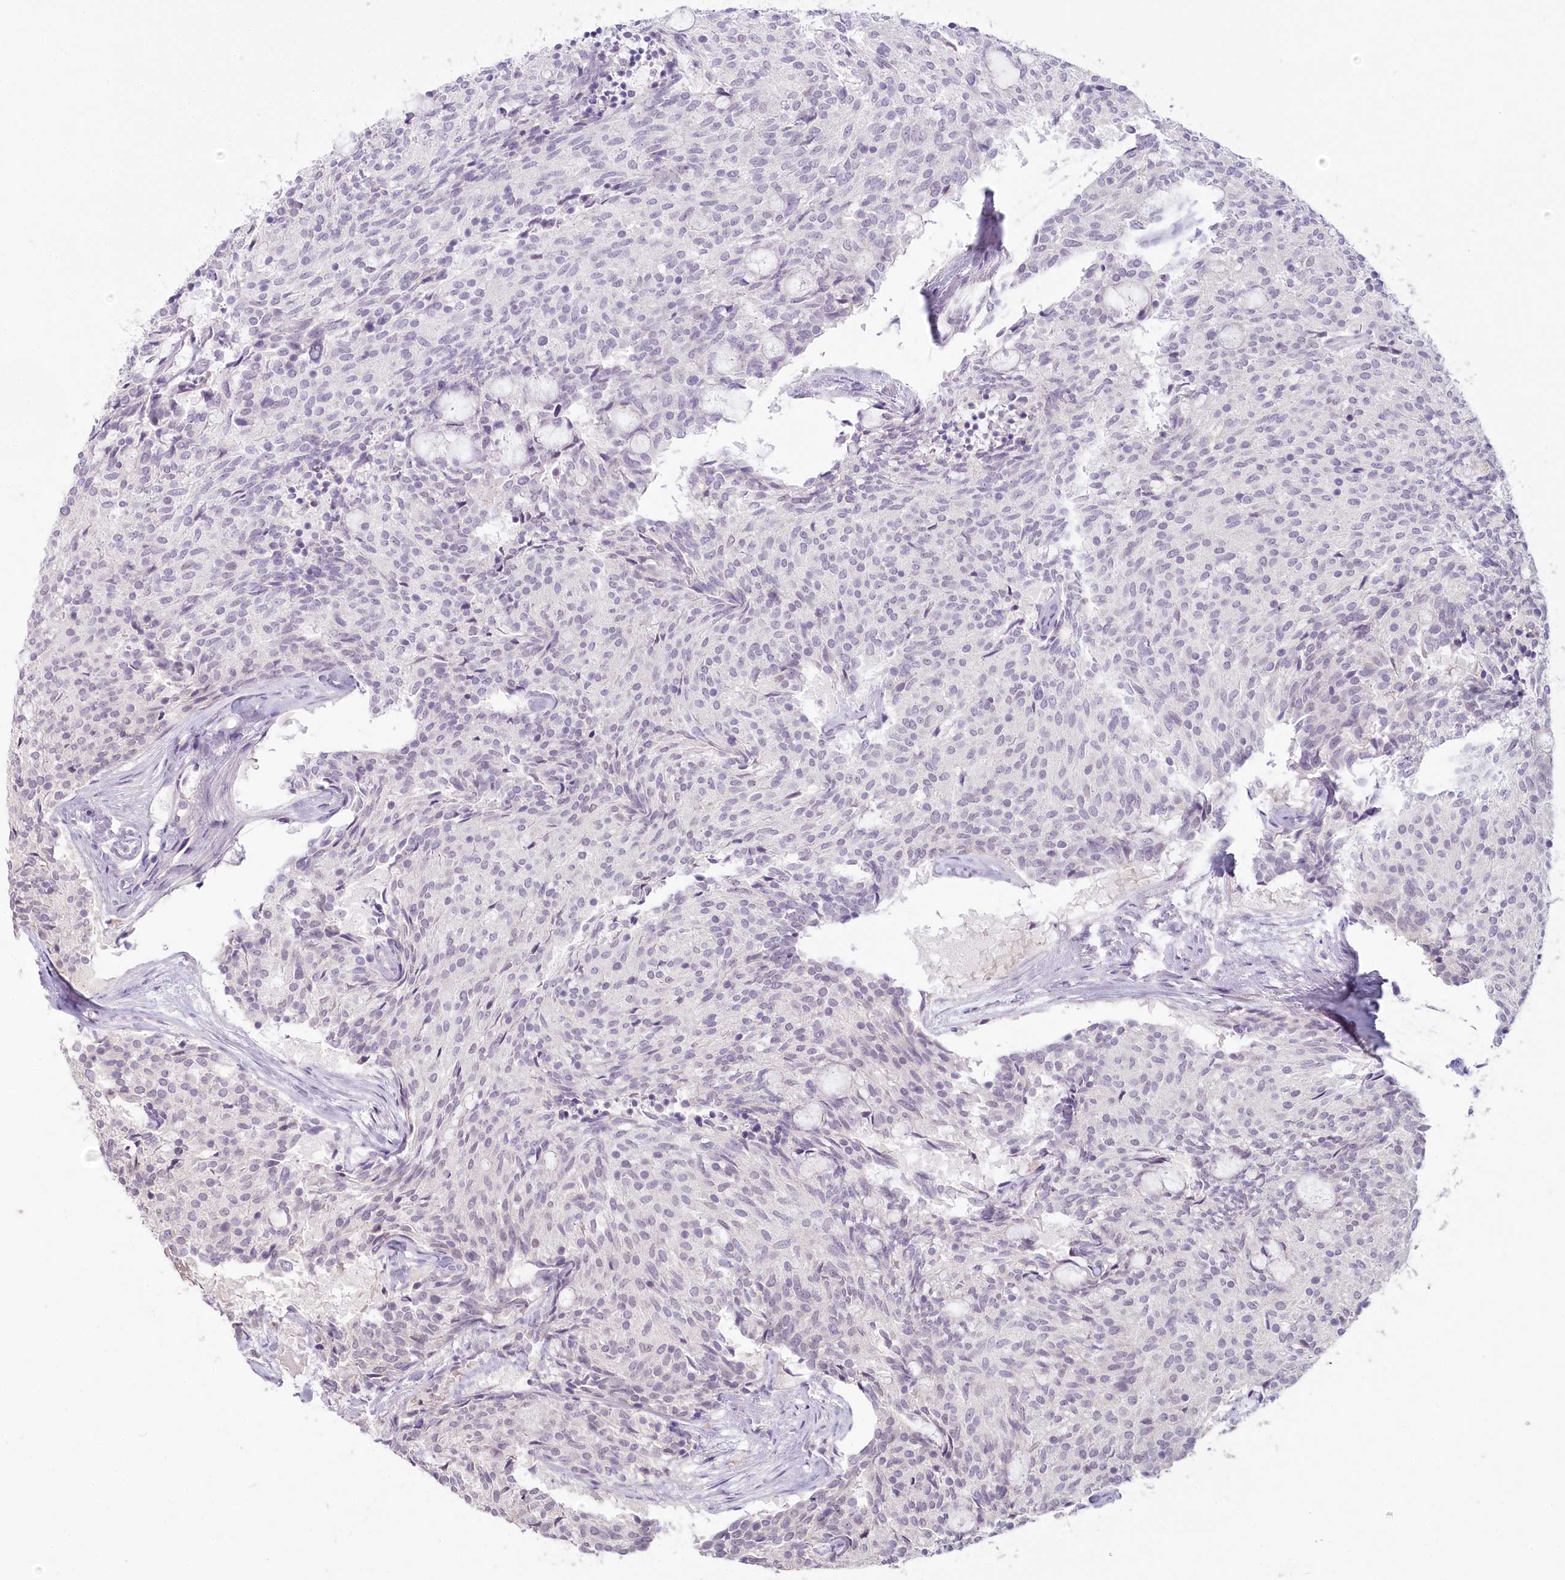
{"staining": {"intensity": "negative", "quantity": "none", "location": "none"}, "tissue": "carcinoid", "cell_type": "Tumor cells", "image_type": "cancer", "snomed": [{"axis": "morphology", "description": "Carcinoid, malignant, NOS"}, {"axis": "topography", "description": "Pancreas"}], "caption": "This is a micrograph of immunohistochemistry (IHC) staining of malignant carcinoid, which shows no positivity in tumor cells.", "gene": "USP11", "patient": {"sex": "female", "age": 54}}